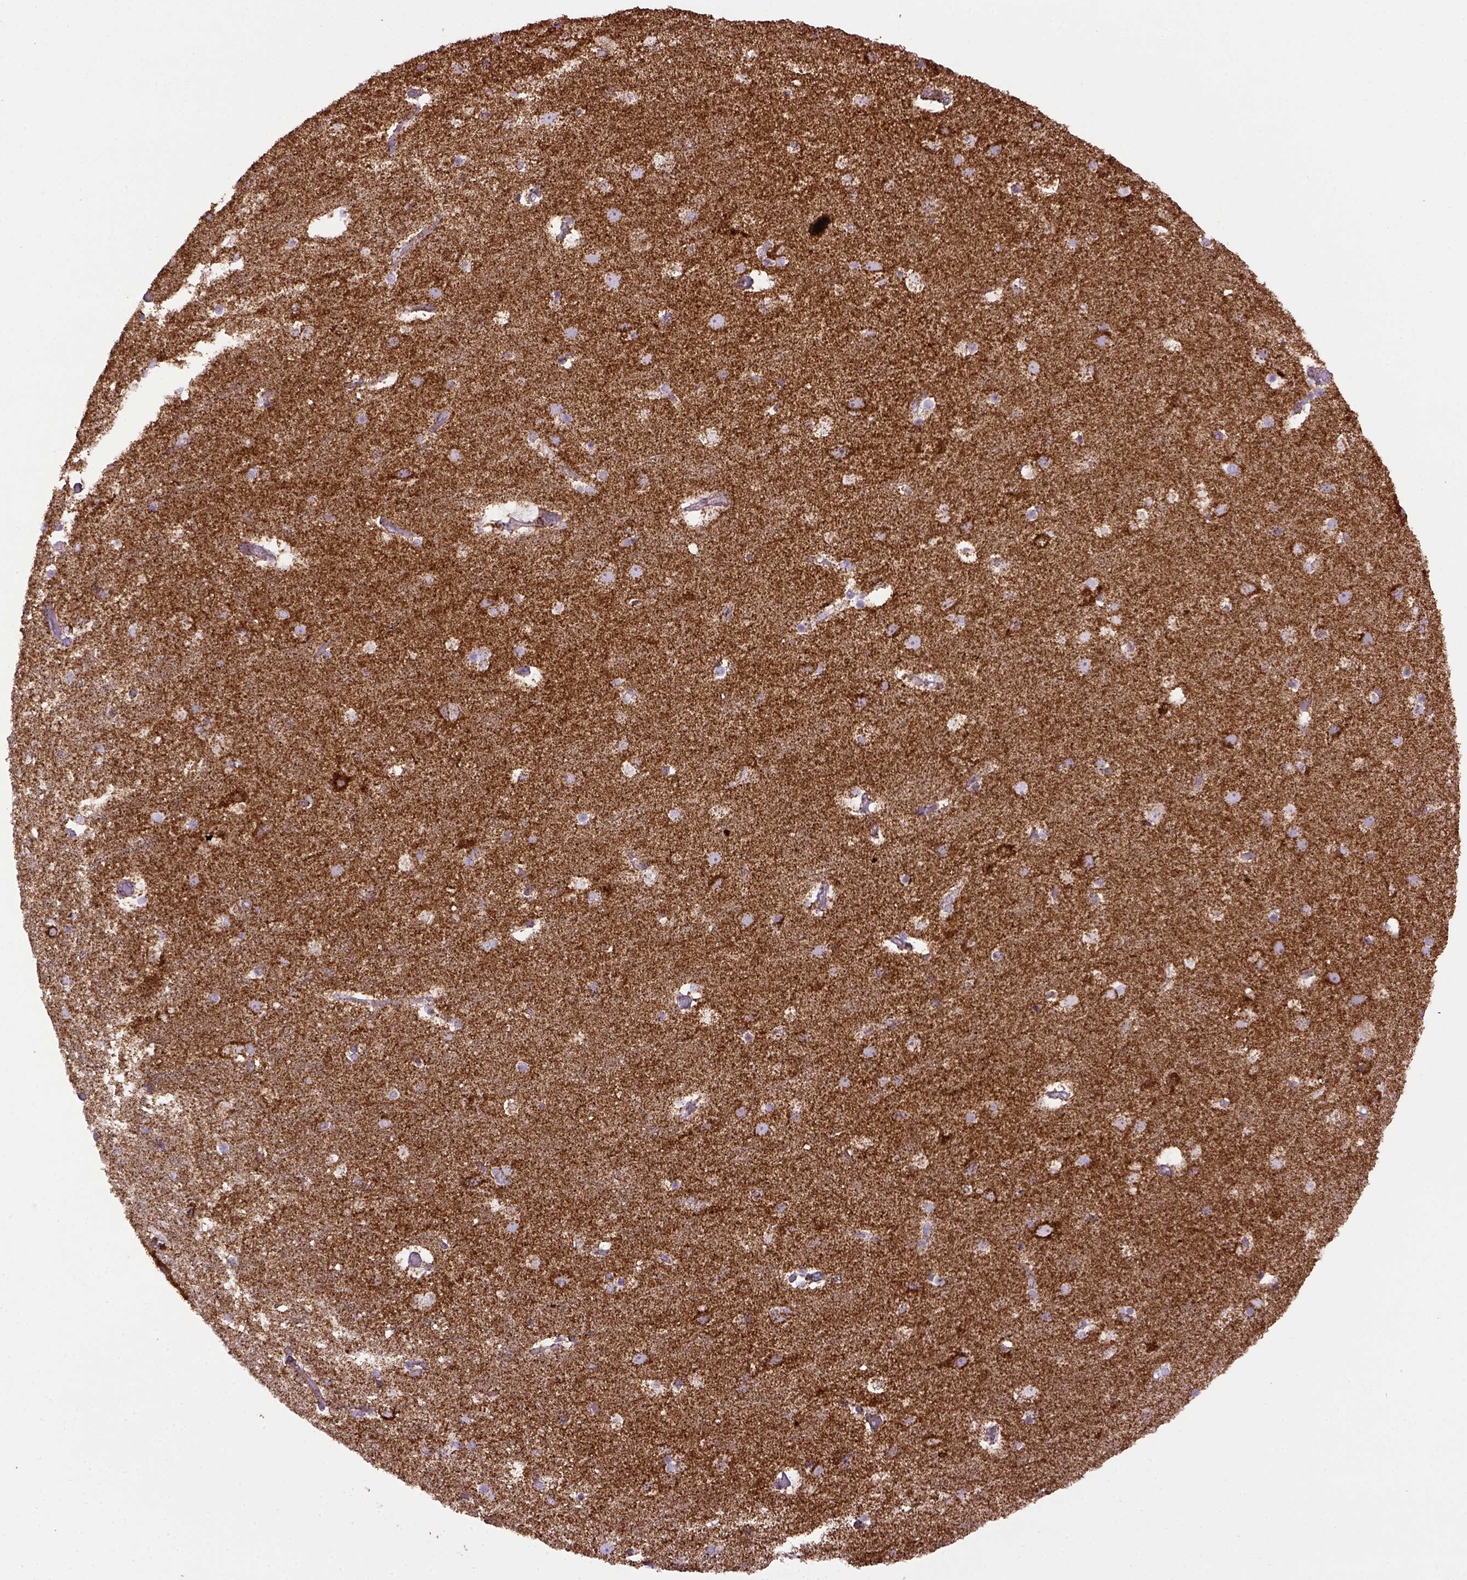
{"staining": {"intensity": "moderate", "quantity": ">75%", "location": "cytoplasmic/membranous"}, "tissue": "cerebral cortex", "cell_type": "Endothelial cells", "image_type": "normal", "snomed": [{"axis": "morphology", "description": "Normal tissue, NOS"}, {"axis": "topography", "description": "Cerebral cortex"}], "caption": "Brown immunohistochemical staining in normal cerebral cortex demonstrates moderate cytoplasmic/membranous expression in about >75% of endothelial cells. Nuclei are stained in blue.", "gene": "MT", "patient": {"sex": "female", "age": 52}}